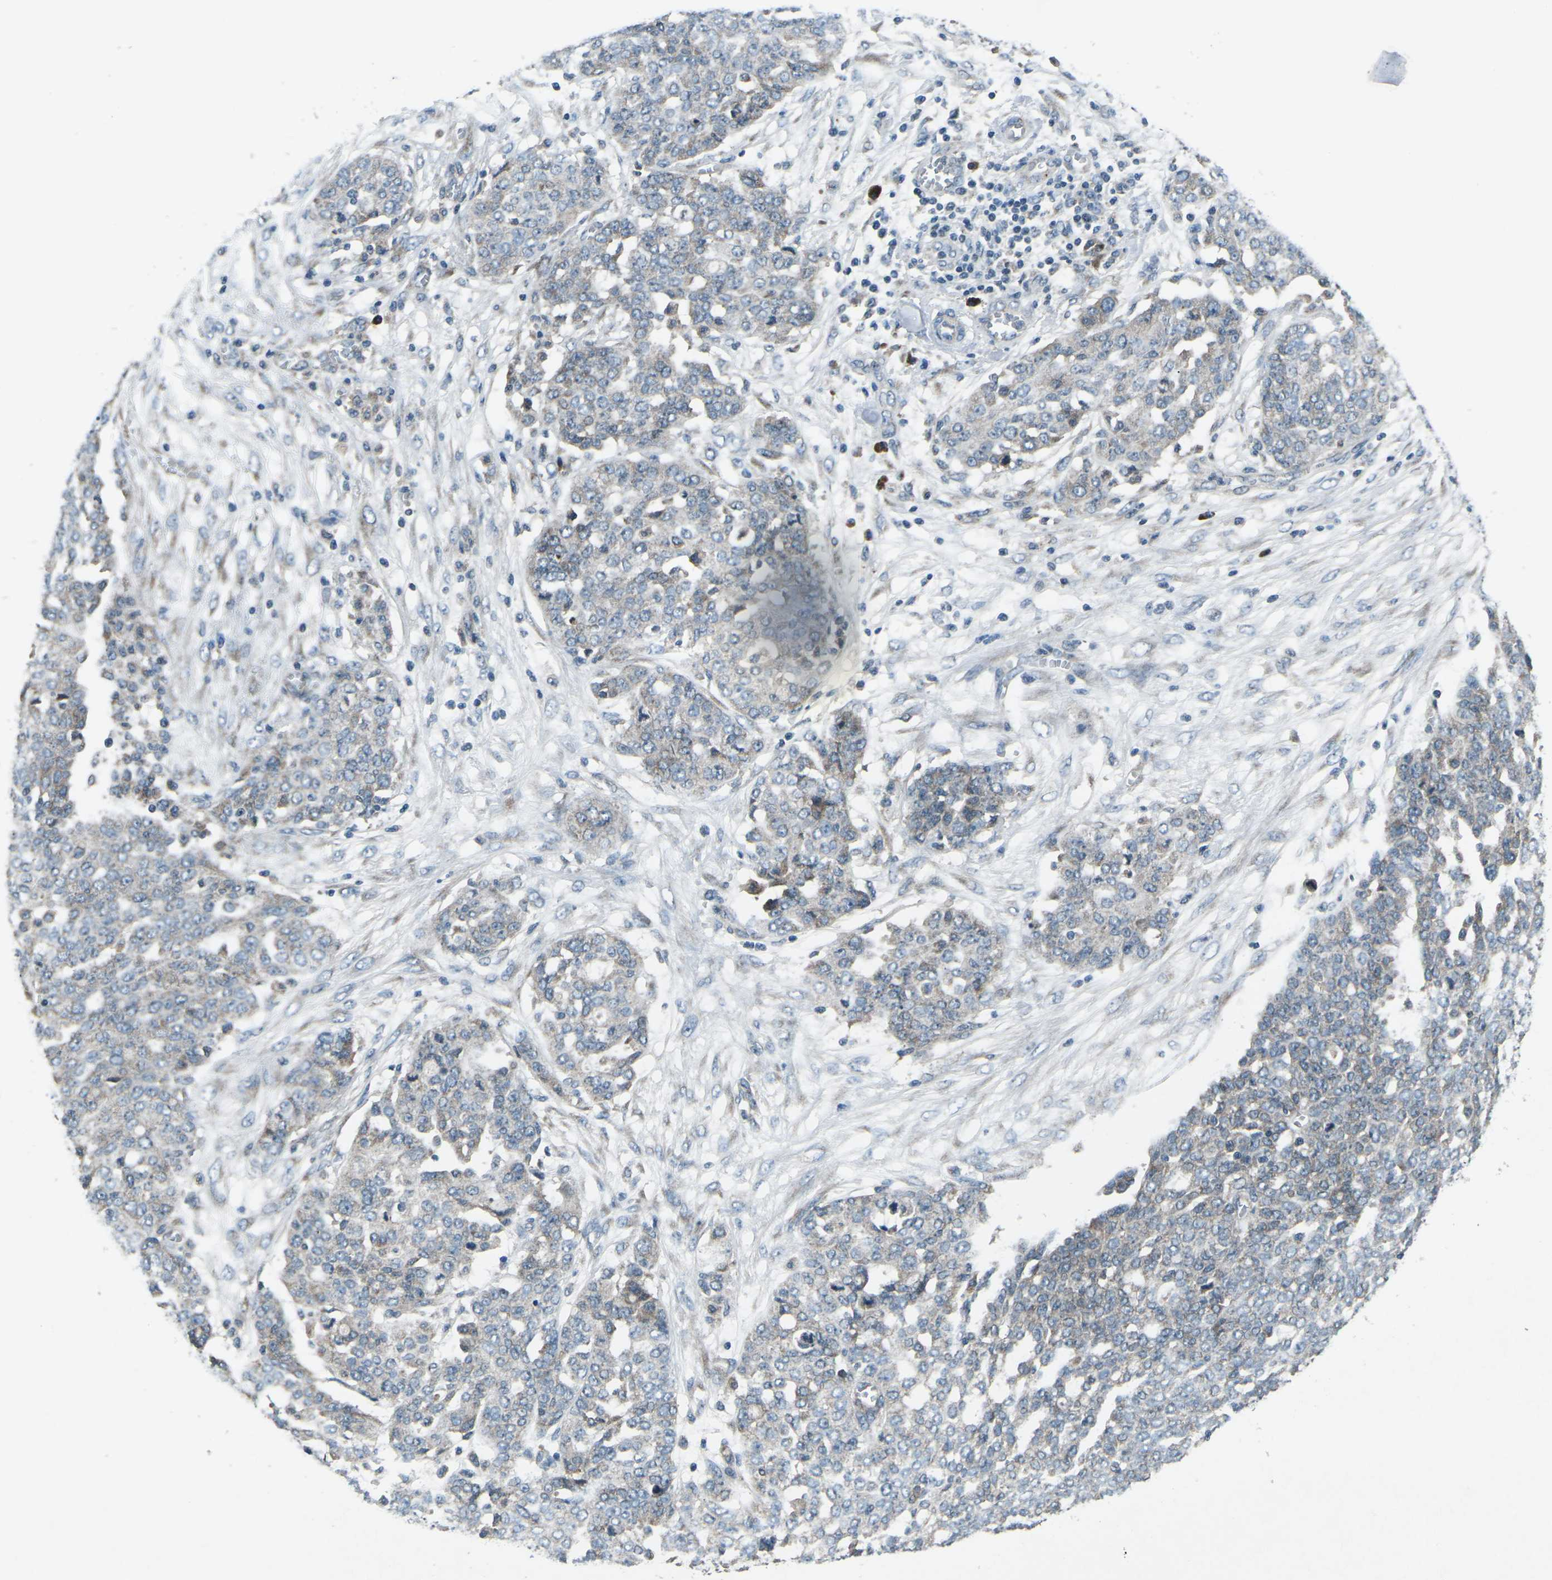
{"staining": {"intensity": "weak", "quantity": "<25%", "location": "cytoplasmic/membranous"}, "tissue": "ovarian cancer", "cell_type": "Tumor cells", "image_type": "cancer", "snomed": [{"axis": "morphology", "description": "Cystadenocarcinoma, serous, NOS"}, {"axis": "topography", "description": "Soft tissue"}, {"axis": "topography", "description": "Ovary"}], "caption": "The image reveals no staining of tumor cells in ovarian serous cystadenocarcinoma.", "gene": "CDK16", "patient": {"sex": "female", "age": 57}}